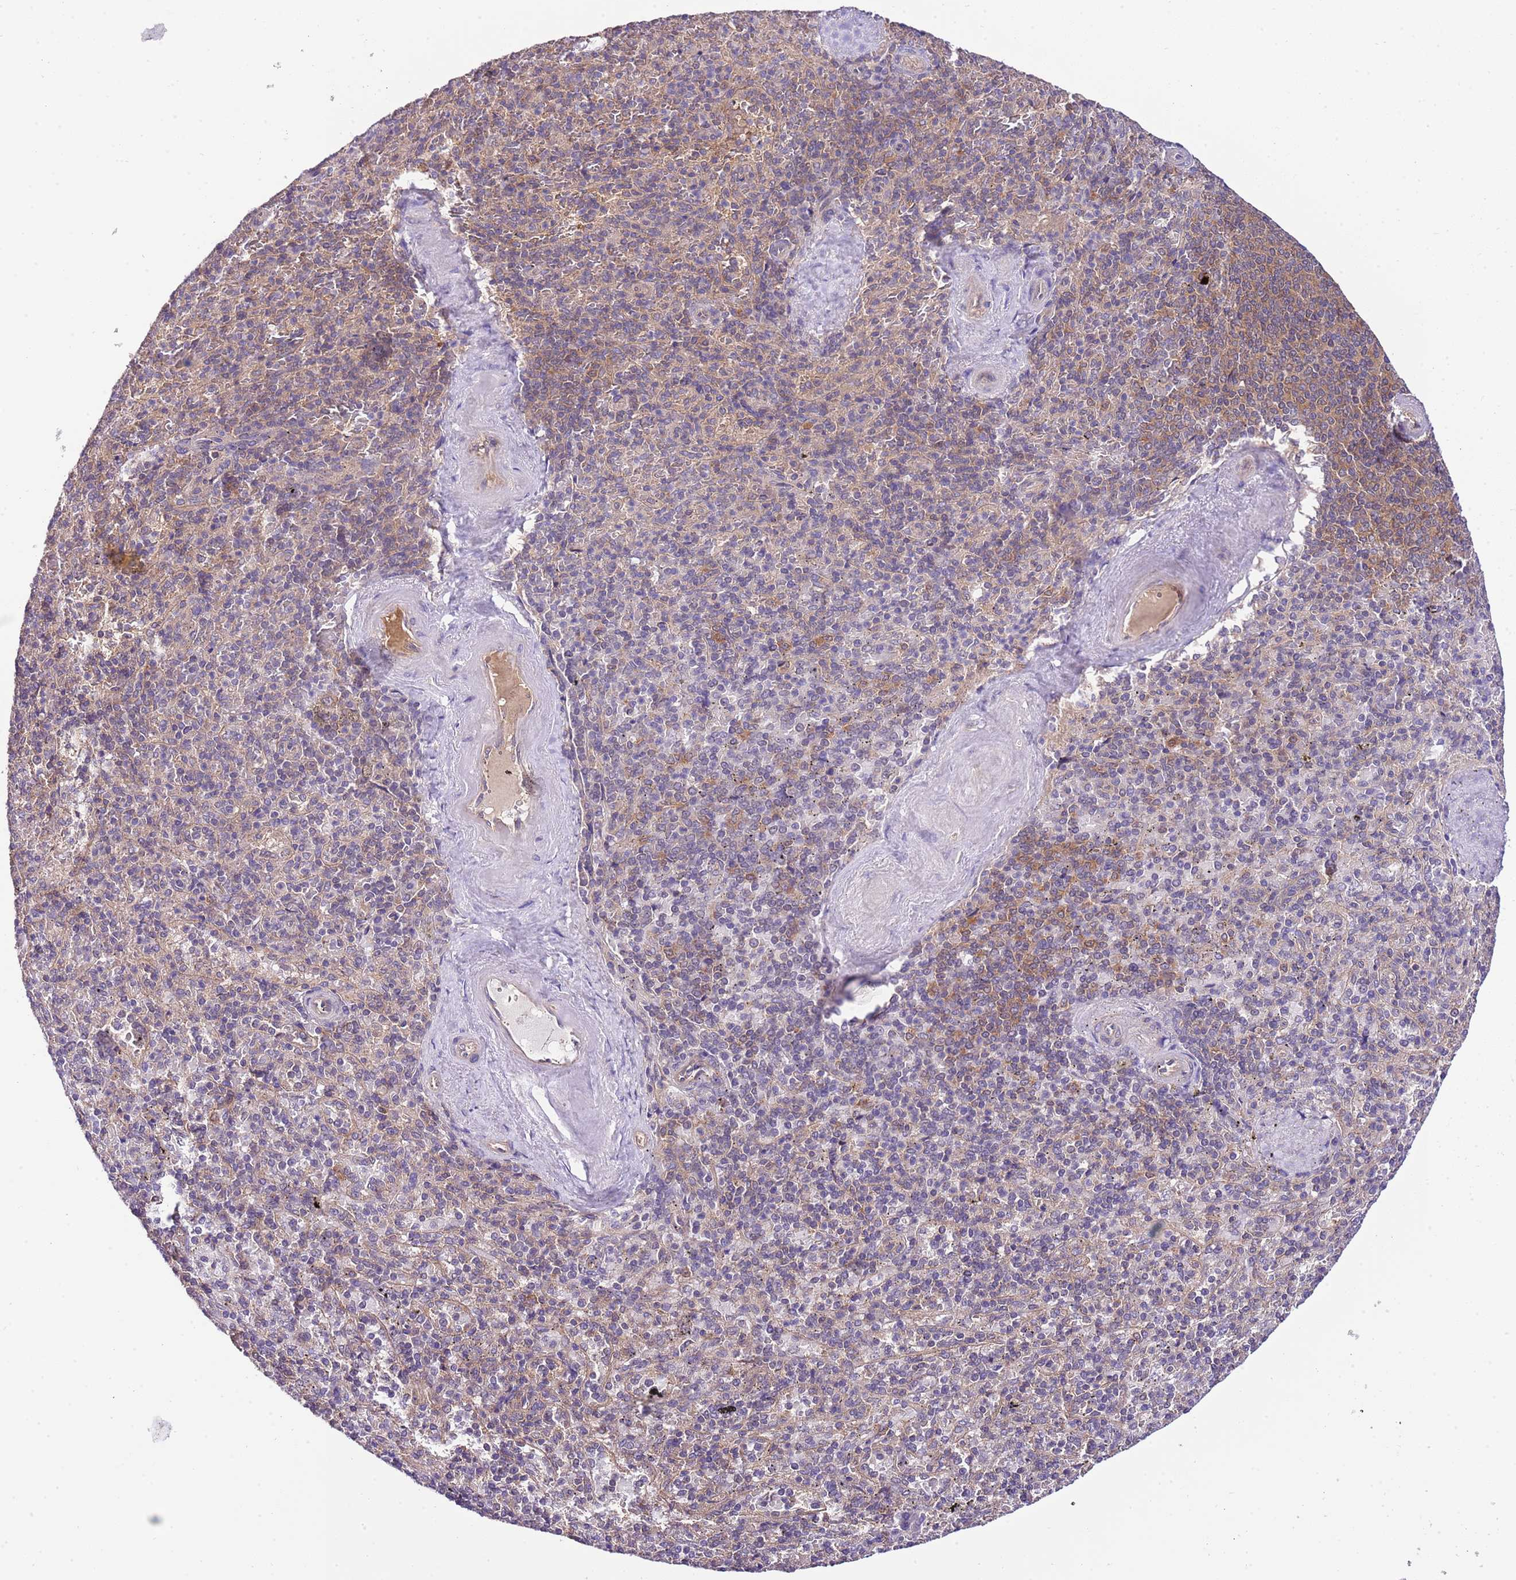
{"staining": {"intensity": "negative", "quantity": "none", "location": "none"}, "tissue": "spleen", "cell_type": "Cells in red pulp", "image_type": "normal", "snomed": [{"axis": "morphology", "description": "Normal tissue, NOS"}, {"axis": "topography", "description": "Spleen"}], "caption": "Immunohistochemistry of normal spleen demonstrates no staining in cells in red pulp. (Stains: DAB IHC with hematoxylin counter stain, Microscopy: brightfield microscopy at high magnification).", "gene": "DONSON", "patient": {"sex": "male", "age": 82}}